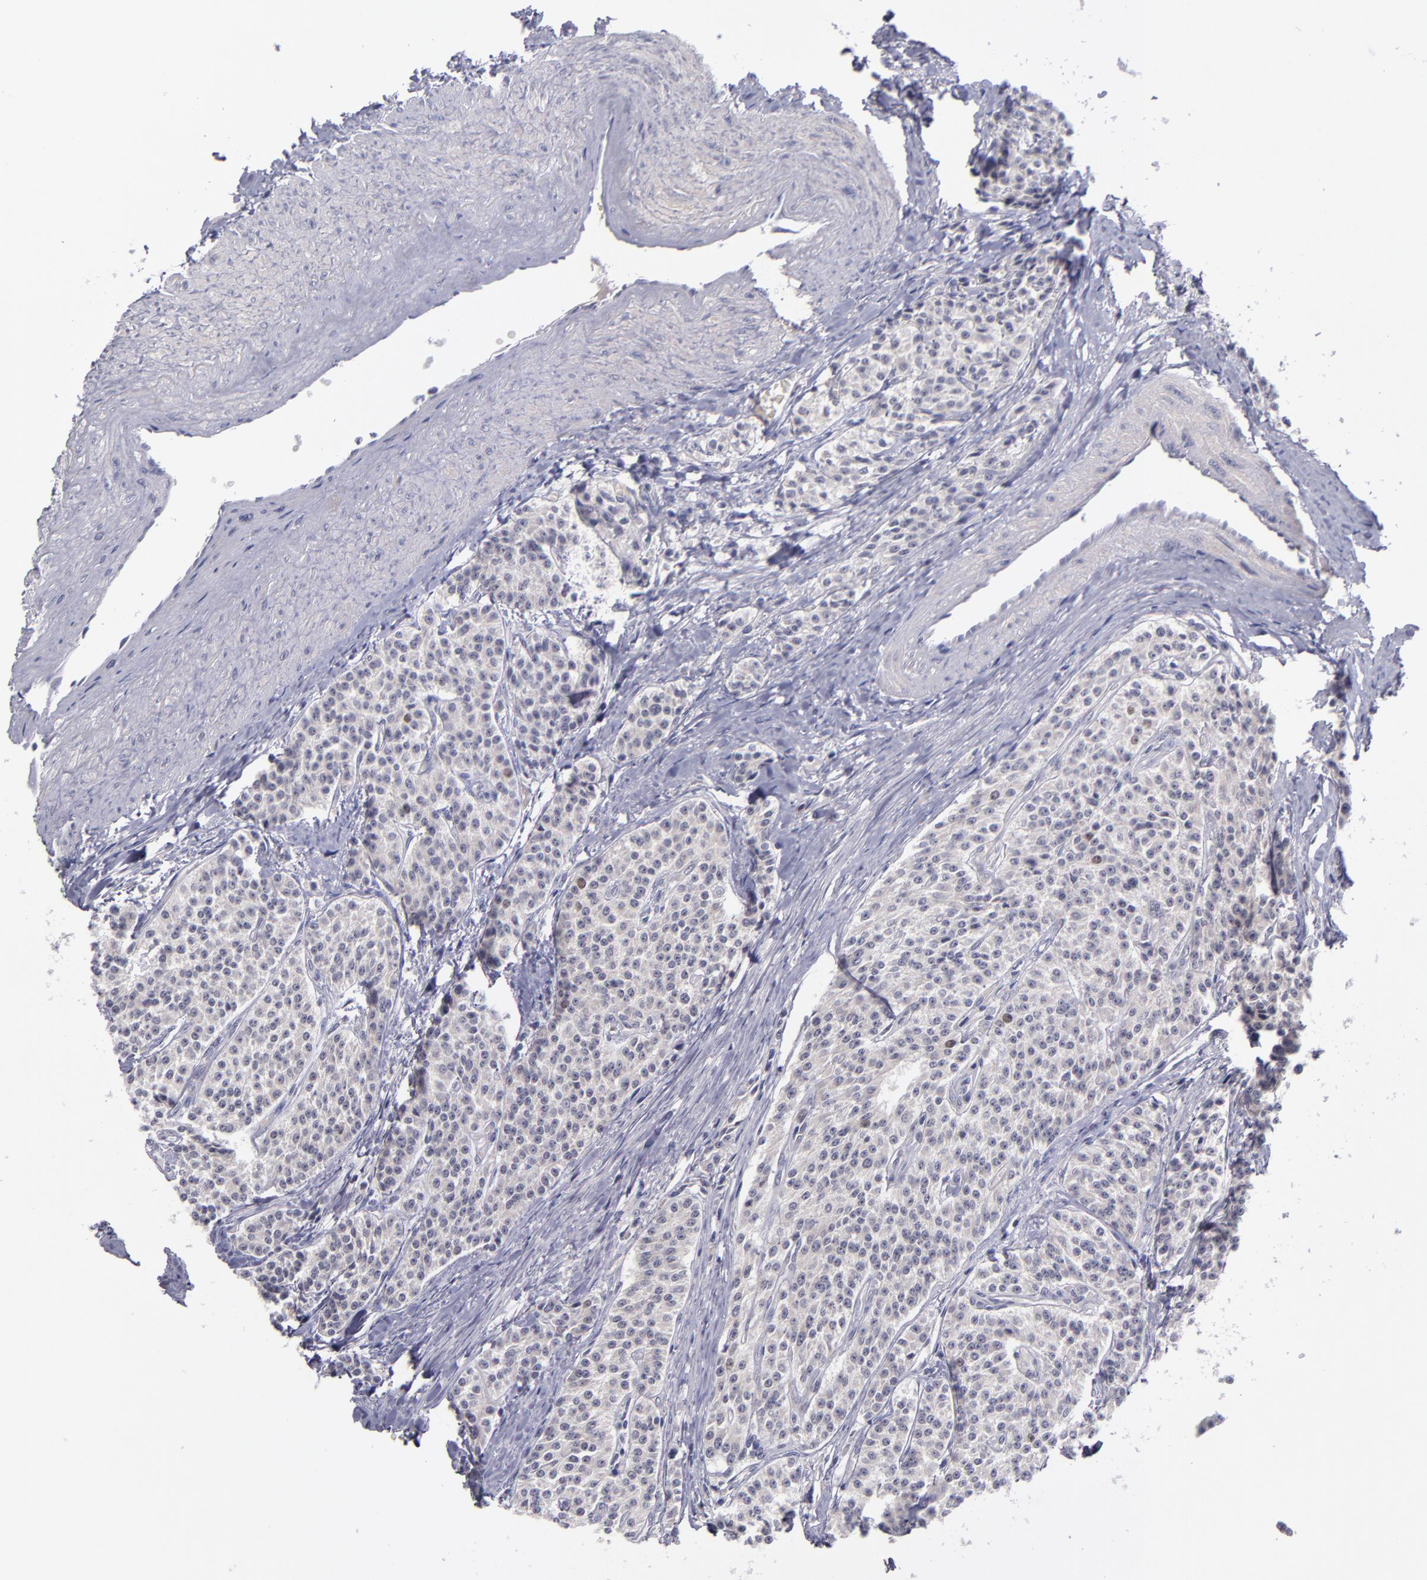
{"staining": {"intensity": "weak", "quantity": "<25%", "location": "nuclear"}, "tissue": "carcinoid", "cell_type": "Tumor cells", "image_type": "cancer", "snomed": [{"axis": "morphology", "description": "Carcinoid, malignant, NOS"}, {"axis": "topography", "description": "Stomach"}], "caption": "Malignant carcinoid was stained to show a protein in brown. There is no significant expression in tumor cells. The staining is performed using DAB (3,3'-diaminobenzidine) brown chromogen with nuclei counter-stained in using hematoxylin.", "gene": "CDC7", "patient": {"sex": "female", "age": 76}}